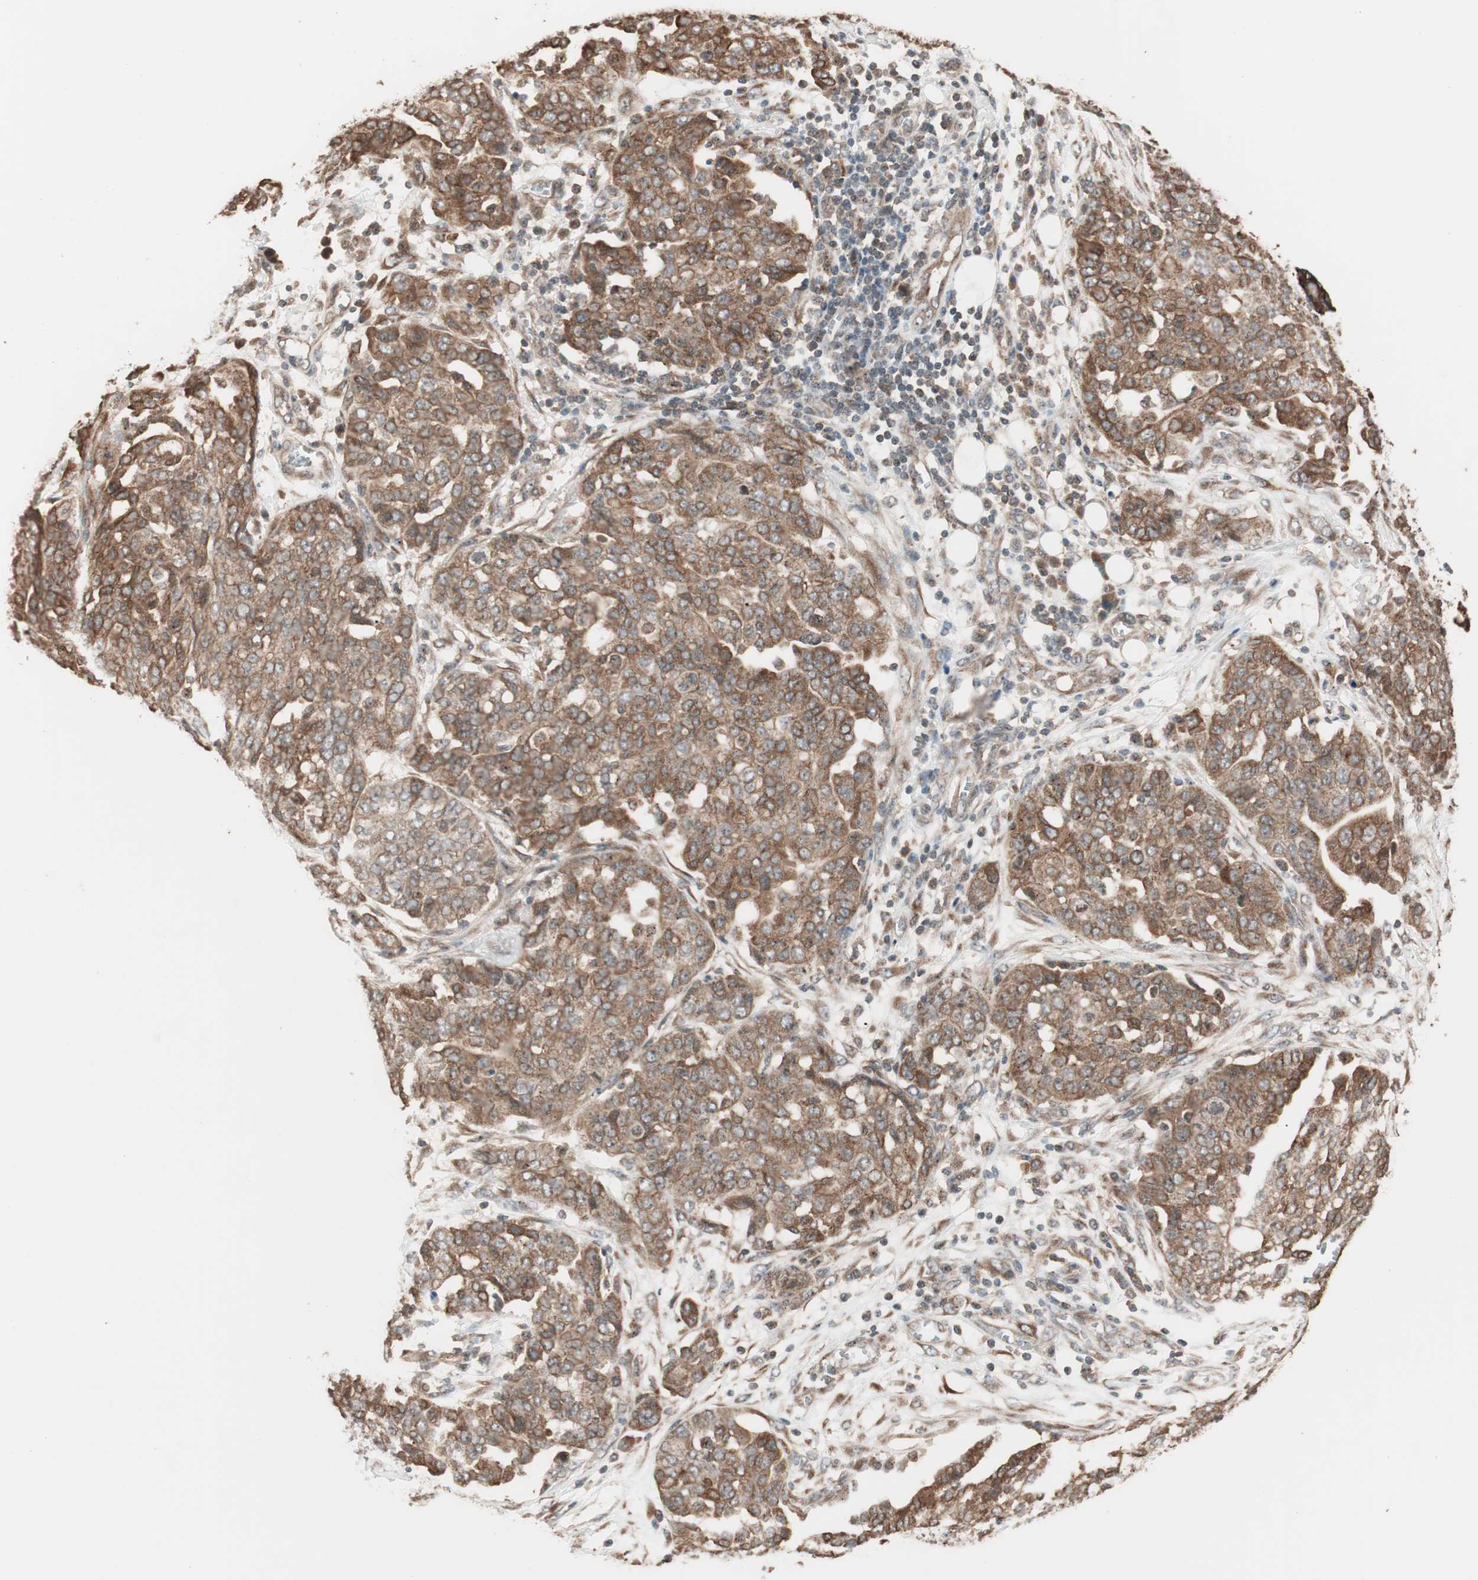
{"staining": {"intensity": "strong", "quantity": ">75%", "location": "cytoplasmic/membranous"}, "tissue": "ovarian cancer", "cell_type": "Tumor cells", "image_type": "cancer", "snomed": [{"axis": "morphology", "description": "Cystadenocarcinoma, serous, NOS"}, {"axis": "topography", "description": "Soft tissue"}, {"axis": "topography", "description": "Ovary"}], "caption": "Immunohistochemical staining of serous cystadenocarcinoma (ovarian) exhibits high levels of strong cytoplasmic/membranous positivity in about >75% of tumor cells. The staining was performed using DAB (3,3'-diaminobenzidine) to visualize the protein expression in brown, while the nuclei were stained in blue with hematoxylin (Magnification: 20x).", "gene": "FBXO5", "patient": {"sex": "female", "age": 57}}